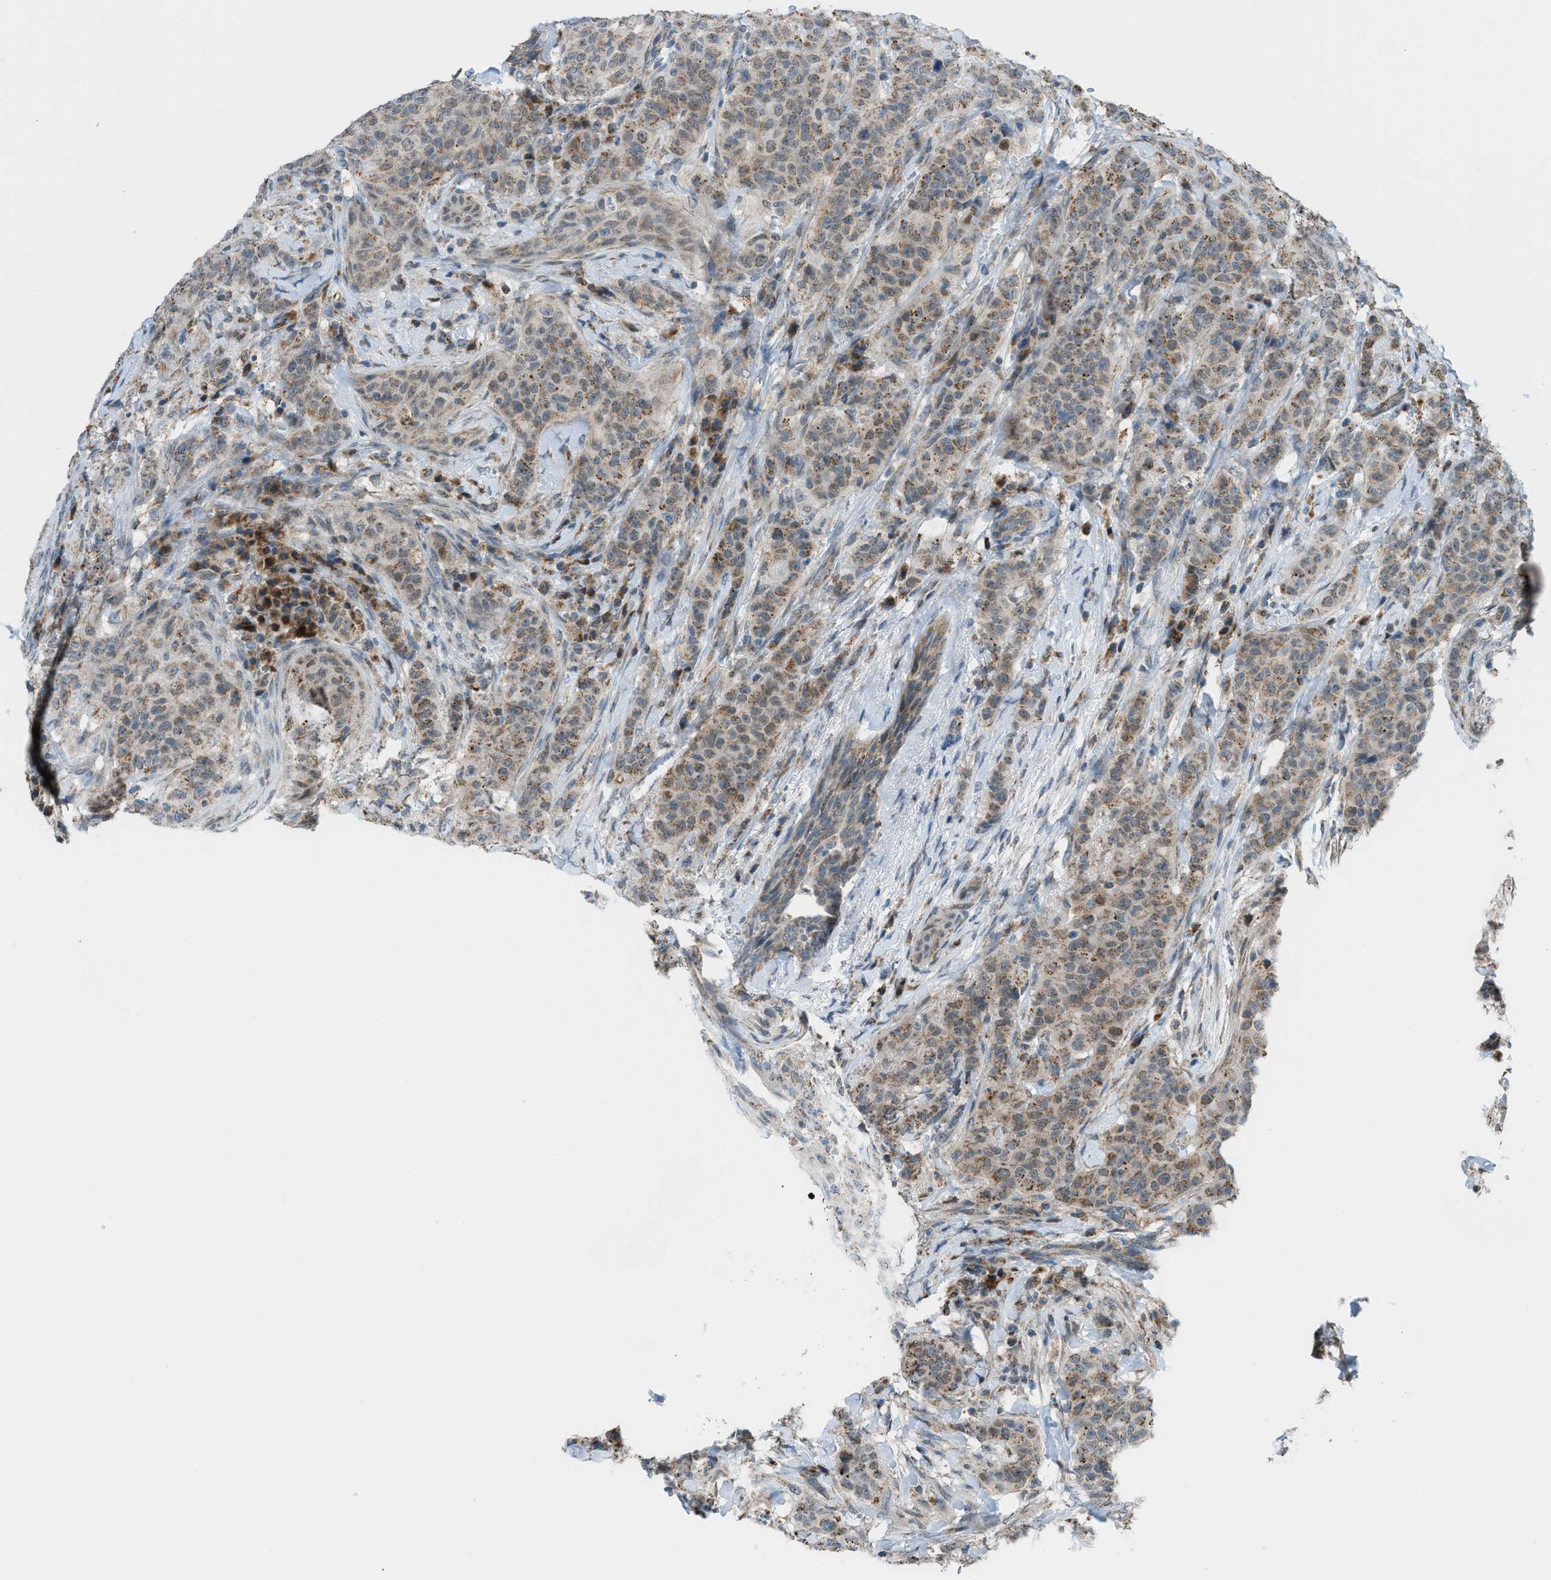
{"staining": {"intensity": "weak", "quantity": "25%-75%", "location": "cytoplasmic/membranous"}, "tissue": "breast cancer", "cell_type": "Tumor cells", "image_type": "cancer", "snomed": [{"axis": "morphology", "description": "Normal tissue, NOS"}, {"axis": "morphology", "description": "Duct carcinoma"}, {"axis": "topography", "description": "Breast"}], "caption": "The photomicrograph exhibits a brown stain indicating the presence of a protein in the cytoplasmic/membranous of tumor cells in breast cancer.", "gene": "SRM", "patient": {"sex": "female", "age": 40}}